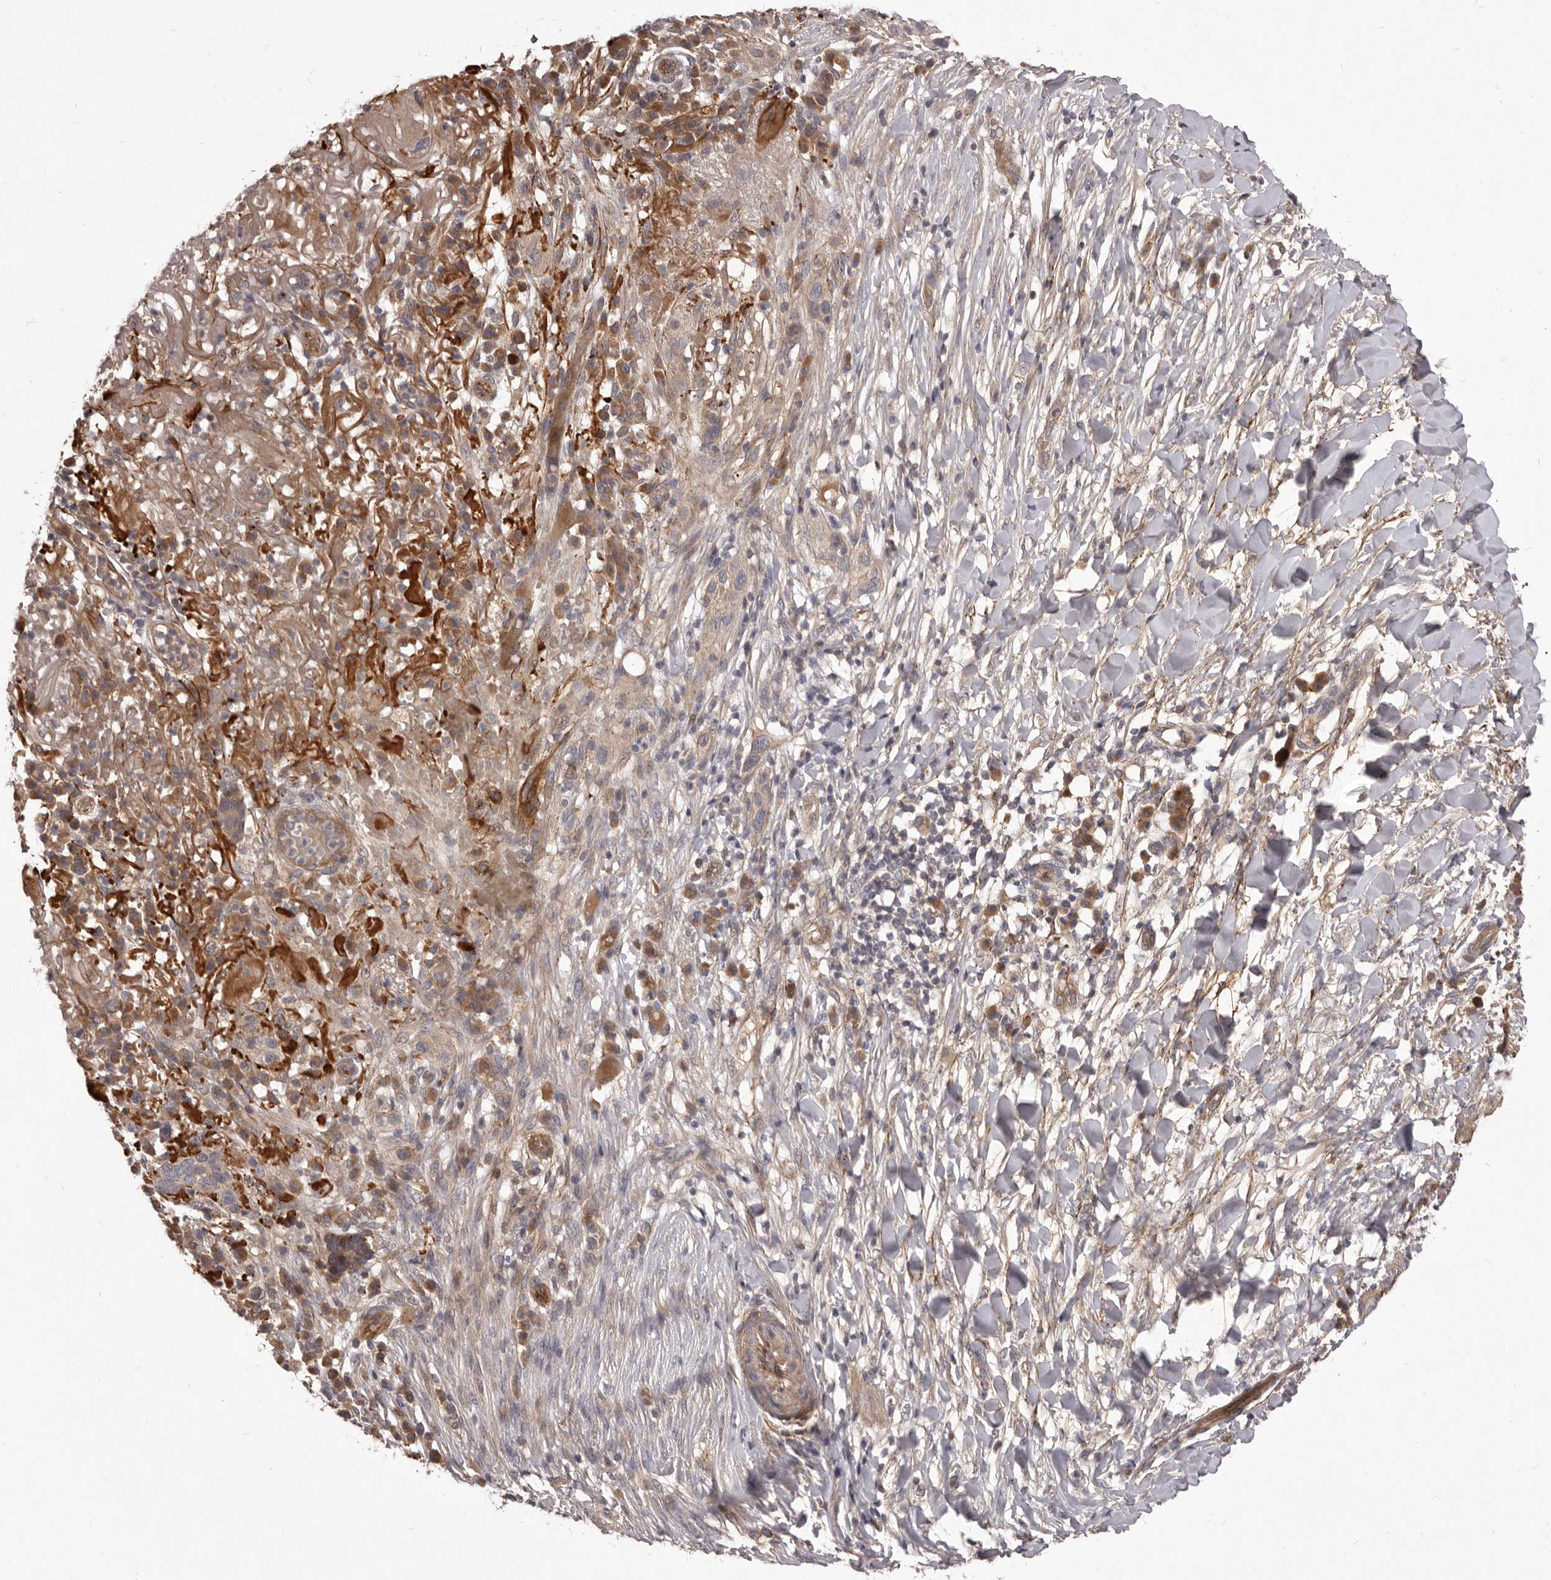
{"staining": {"intensity": "weak", "quantity": ">75%", "location": "cytoplasmic/membranous"}, "tissue": "skin cancer", "cell_type": "Tumor cells", "image_type": "cancer", "snomed": [{"axis": "morphology", "description": "Normal tissue, NOS"}, {"axis": "morphology", "description": "Squamous cell carcinoma, NOS"}, {"axis": "topography", "description": "Skin"}], "caption": "Protein positivity by immunohistochemistry reveals weak cytoplasmic/membranous positivity in approximately >75% of tumor cells in squamous cell carcinoma (skin).", "gene": "HBS1L", "patient": {"sex": "female", "age": 96}}